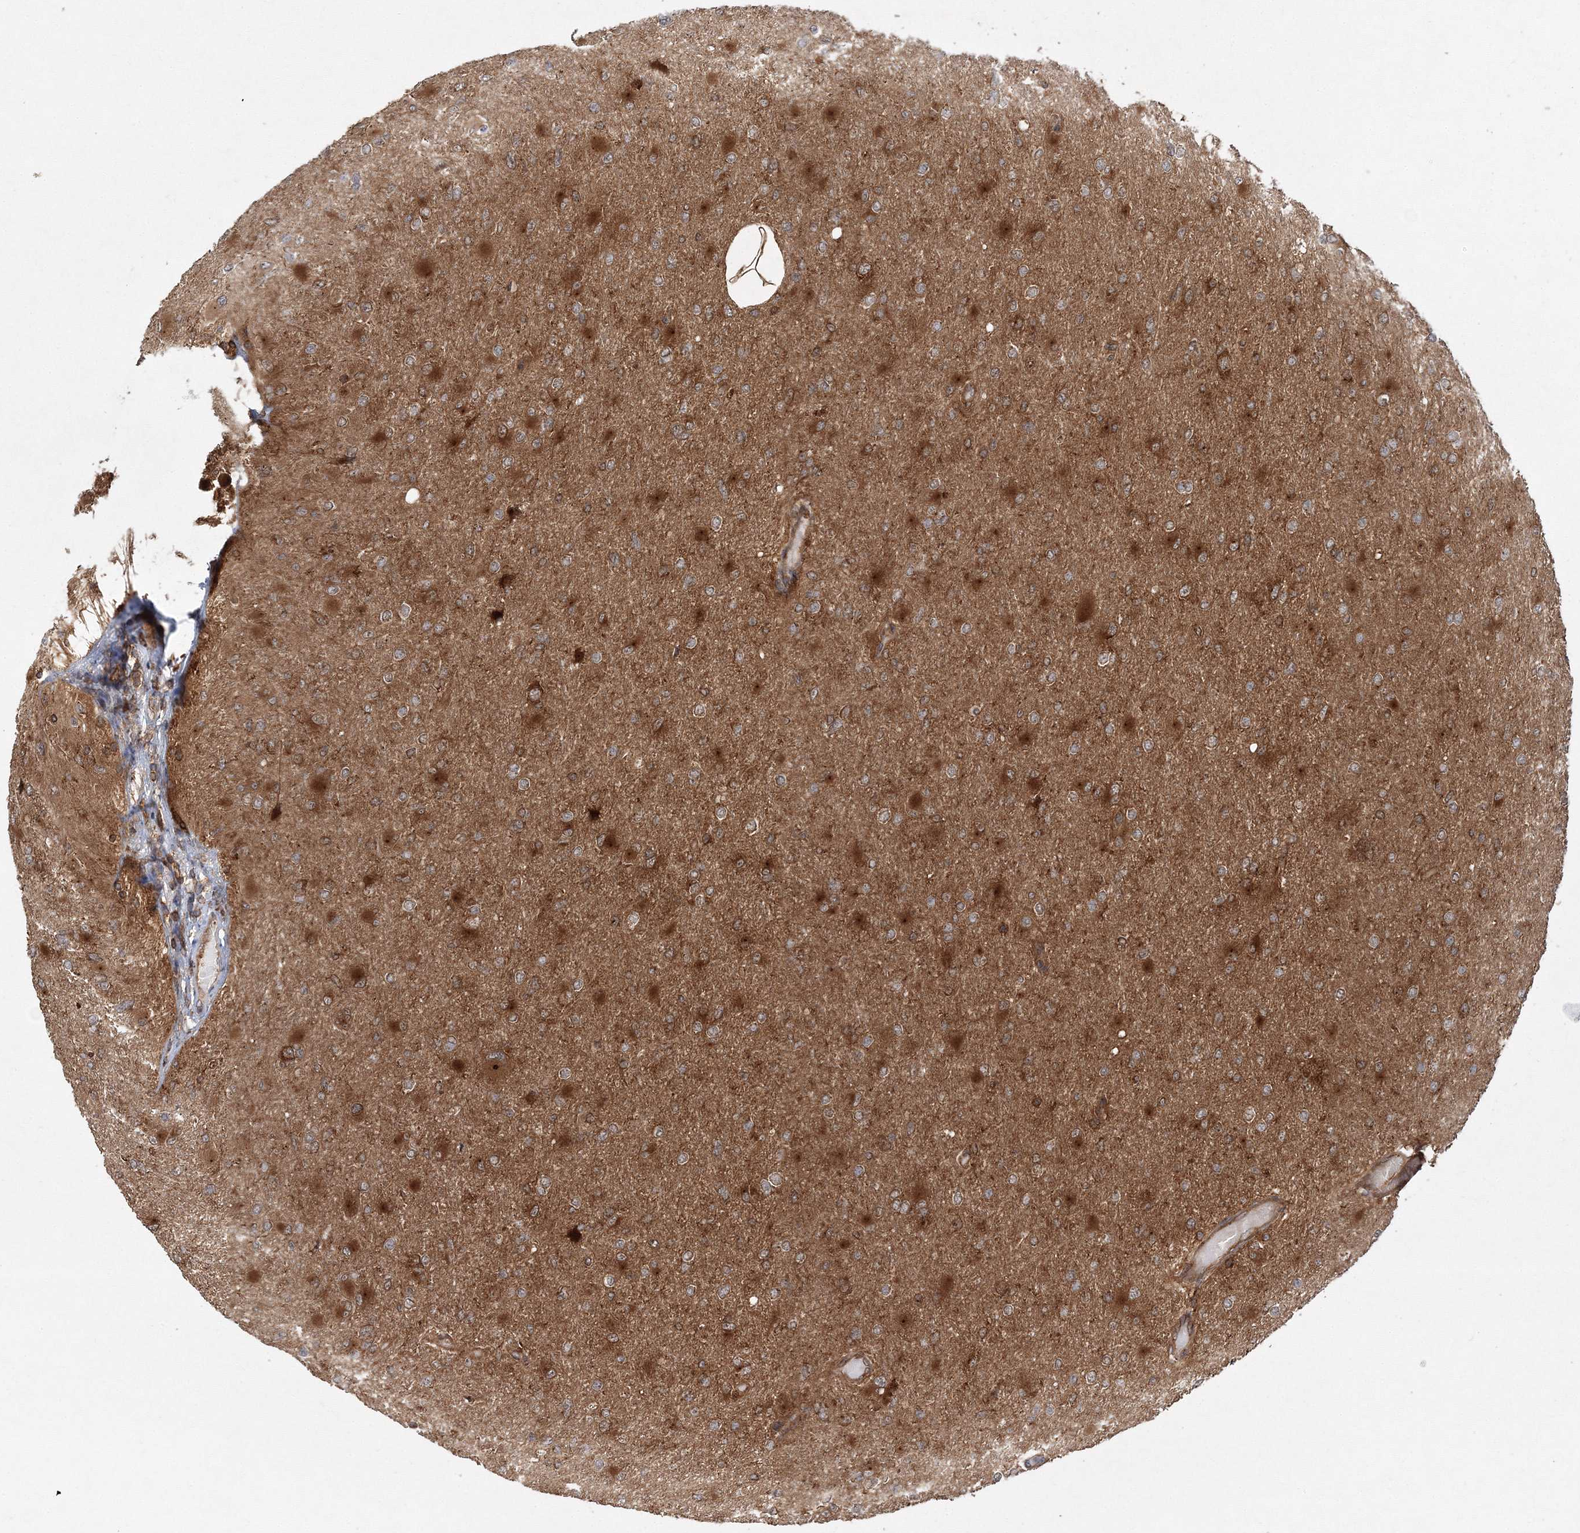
{"staining": {"intensity": "strong", "quantity": "25%-75%", "location": "cytoplasmic/membranous"}, "tissue": "glioma", "cell_type": "Tumor cells", "image_type": "cancer", "snomed": [{"axis": "morphology", "description": "Glioma, malignant, High grade"}, {"axis": "topography", "description": "Cerebral cortex"}], "caption": "Immunohistochemistry photomicrograph of malignant high-grade glioma stained for a protein (brown), which reveals high levels of strong cytoplasmic/membranous expression in about 25%-75% of tumor cells.", "gene": "WDR37", "patient": {"sex": "female", "age": 36}}